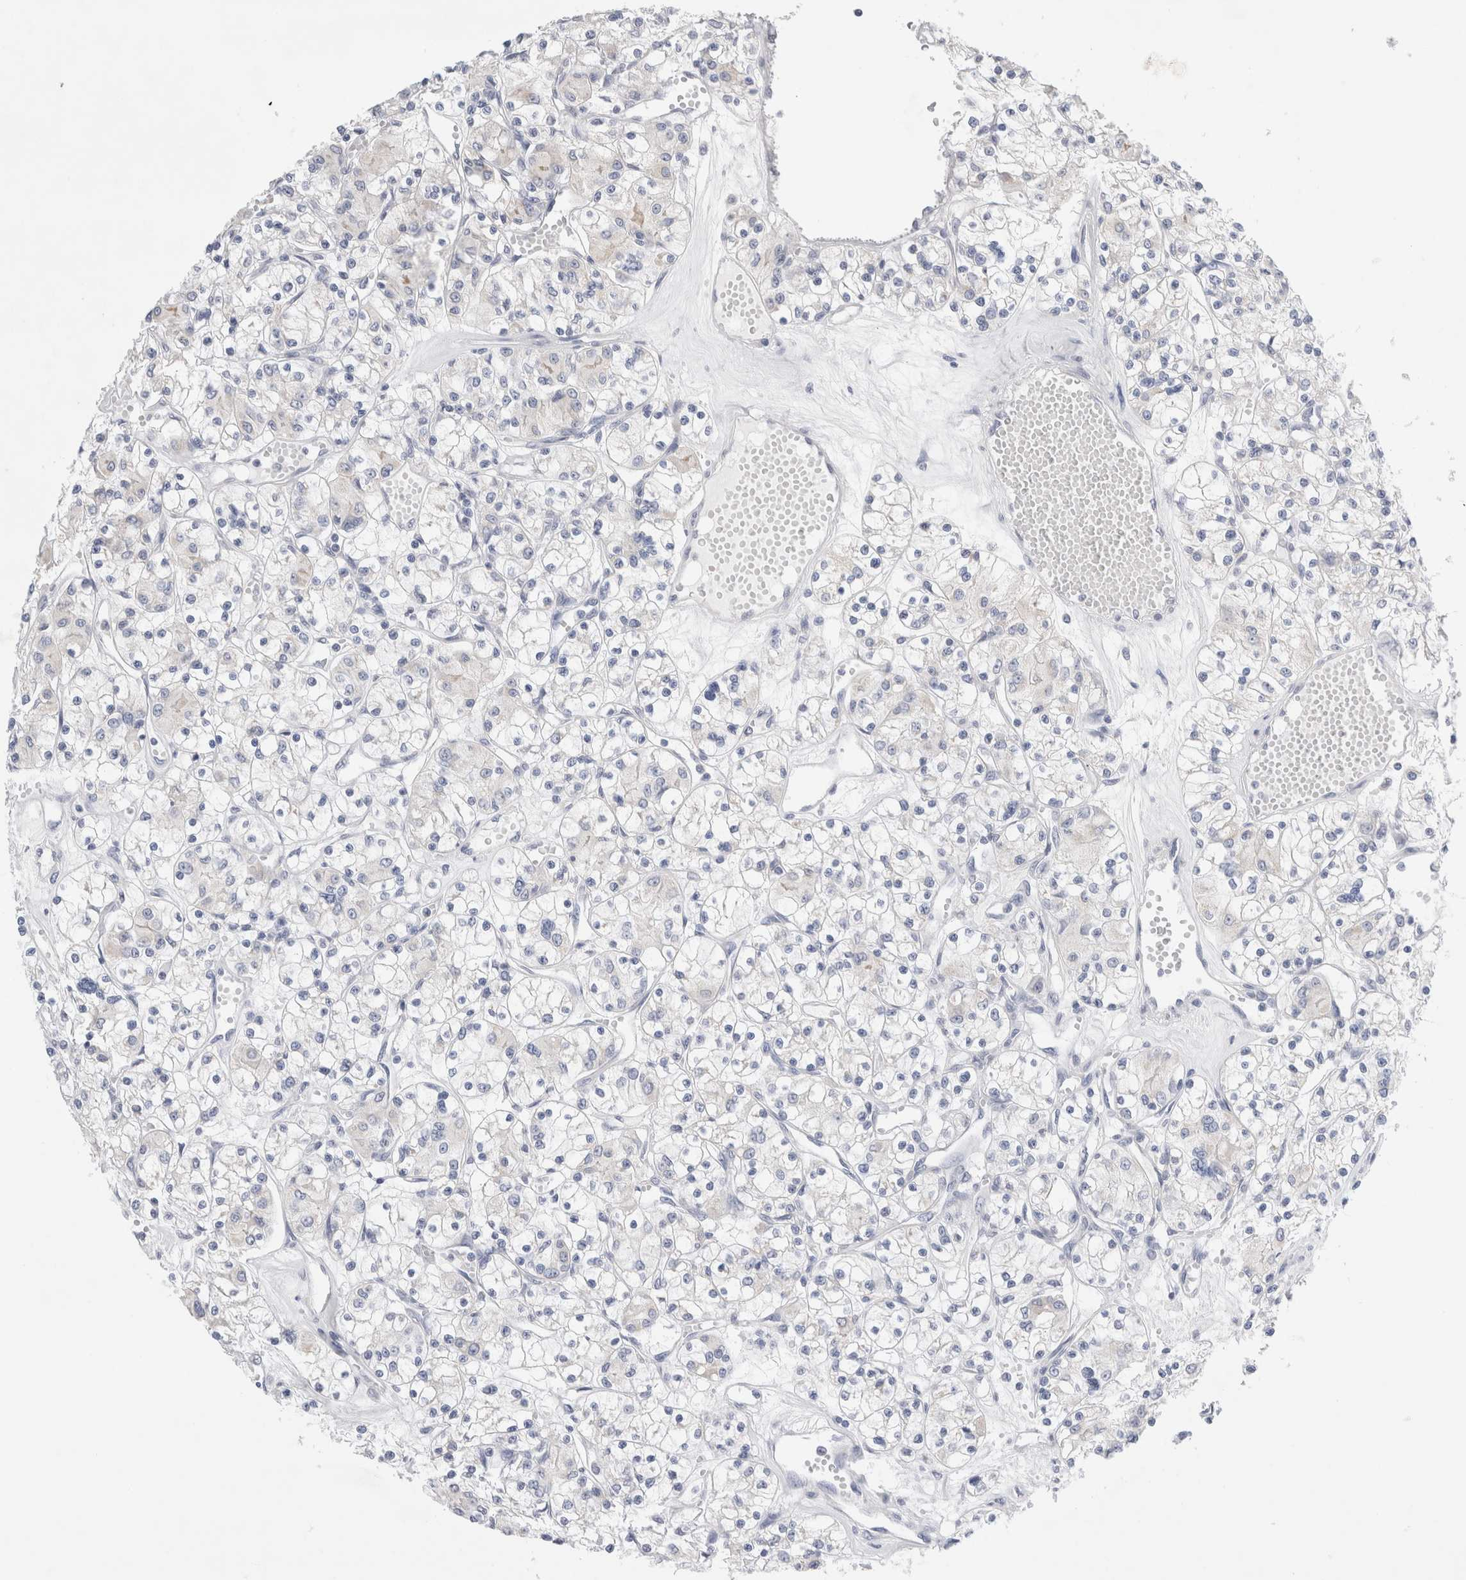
{"staining": {"intensity": "negative", "quantity": "none", "location": "none"}, "tissue": "renal cancer", "cell_type": "Tumor cells", "image_type": "cancer", "snomed": [{"axis": "morphology", "description": "Adenocarcinoma, NOS"}, {"axis": "topography", "description": "Kidney"}], "caption": "The photomicrograph exhibits no significant expression in tumor cells of renal adenocarcinoma.", "gene": "SLC22A12", "patient": {"sex": "female", "age": 59}}